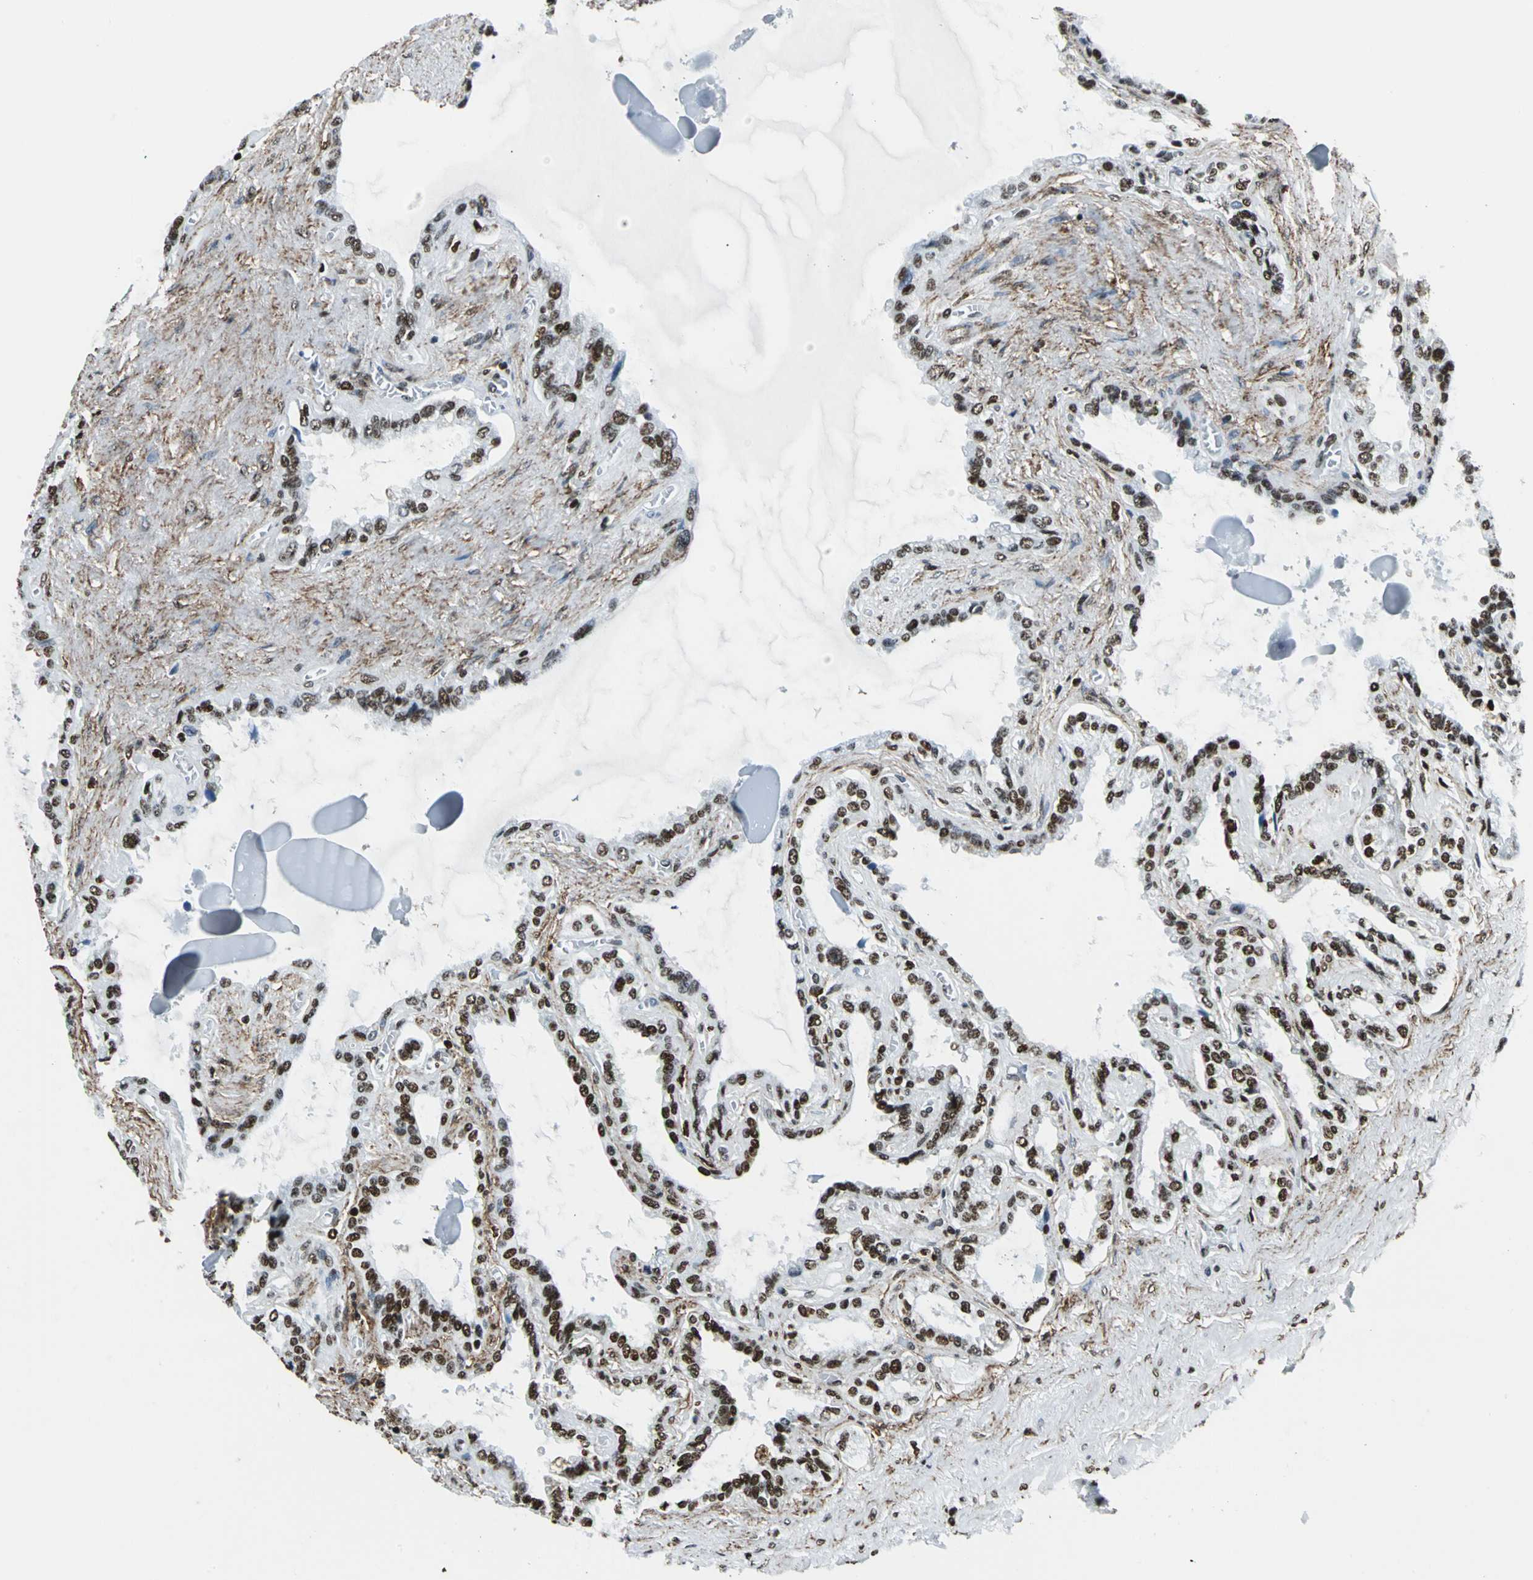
{"staining": {"intensity": "moderate", "quantity": ">75%", "location": "nuclear"}, "tissue": "seminal vesicle", "cell_type": "Glandular cells", "image_type": "normal", "snomed": [{"axis": "morphology", "description": "Normal tissue, NOS"}, {"axis": "morphology", "description": "Inflammation, NOS"}, {"axis": "topography", "description": "Urinary bladder"}, {"axis": "topography", "description": "Prostate"}, {"axis": "topography", "description": "Seminal veicle"}], "caption": "Seminal vesicle stained with DAB immunohistochemistry (IHC) shows medium levels of moderate nuclear staining in approximately >75% of glandular cells. The staining was performed using DAB (3,3'-diaminobenzidine) to visualize the protein expression in brown, while the nuclei were stained in blue with hematoxylin (Magnification: 20x).", "gene": "APEX1", "patient": {"sex": "male", "age": 82}}